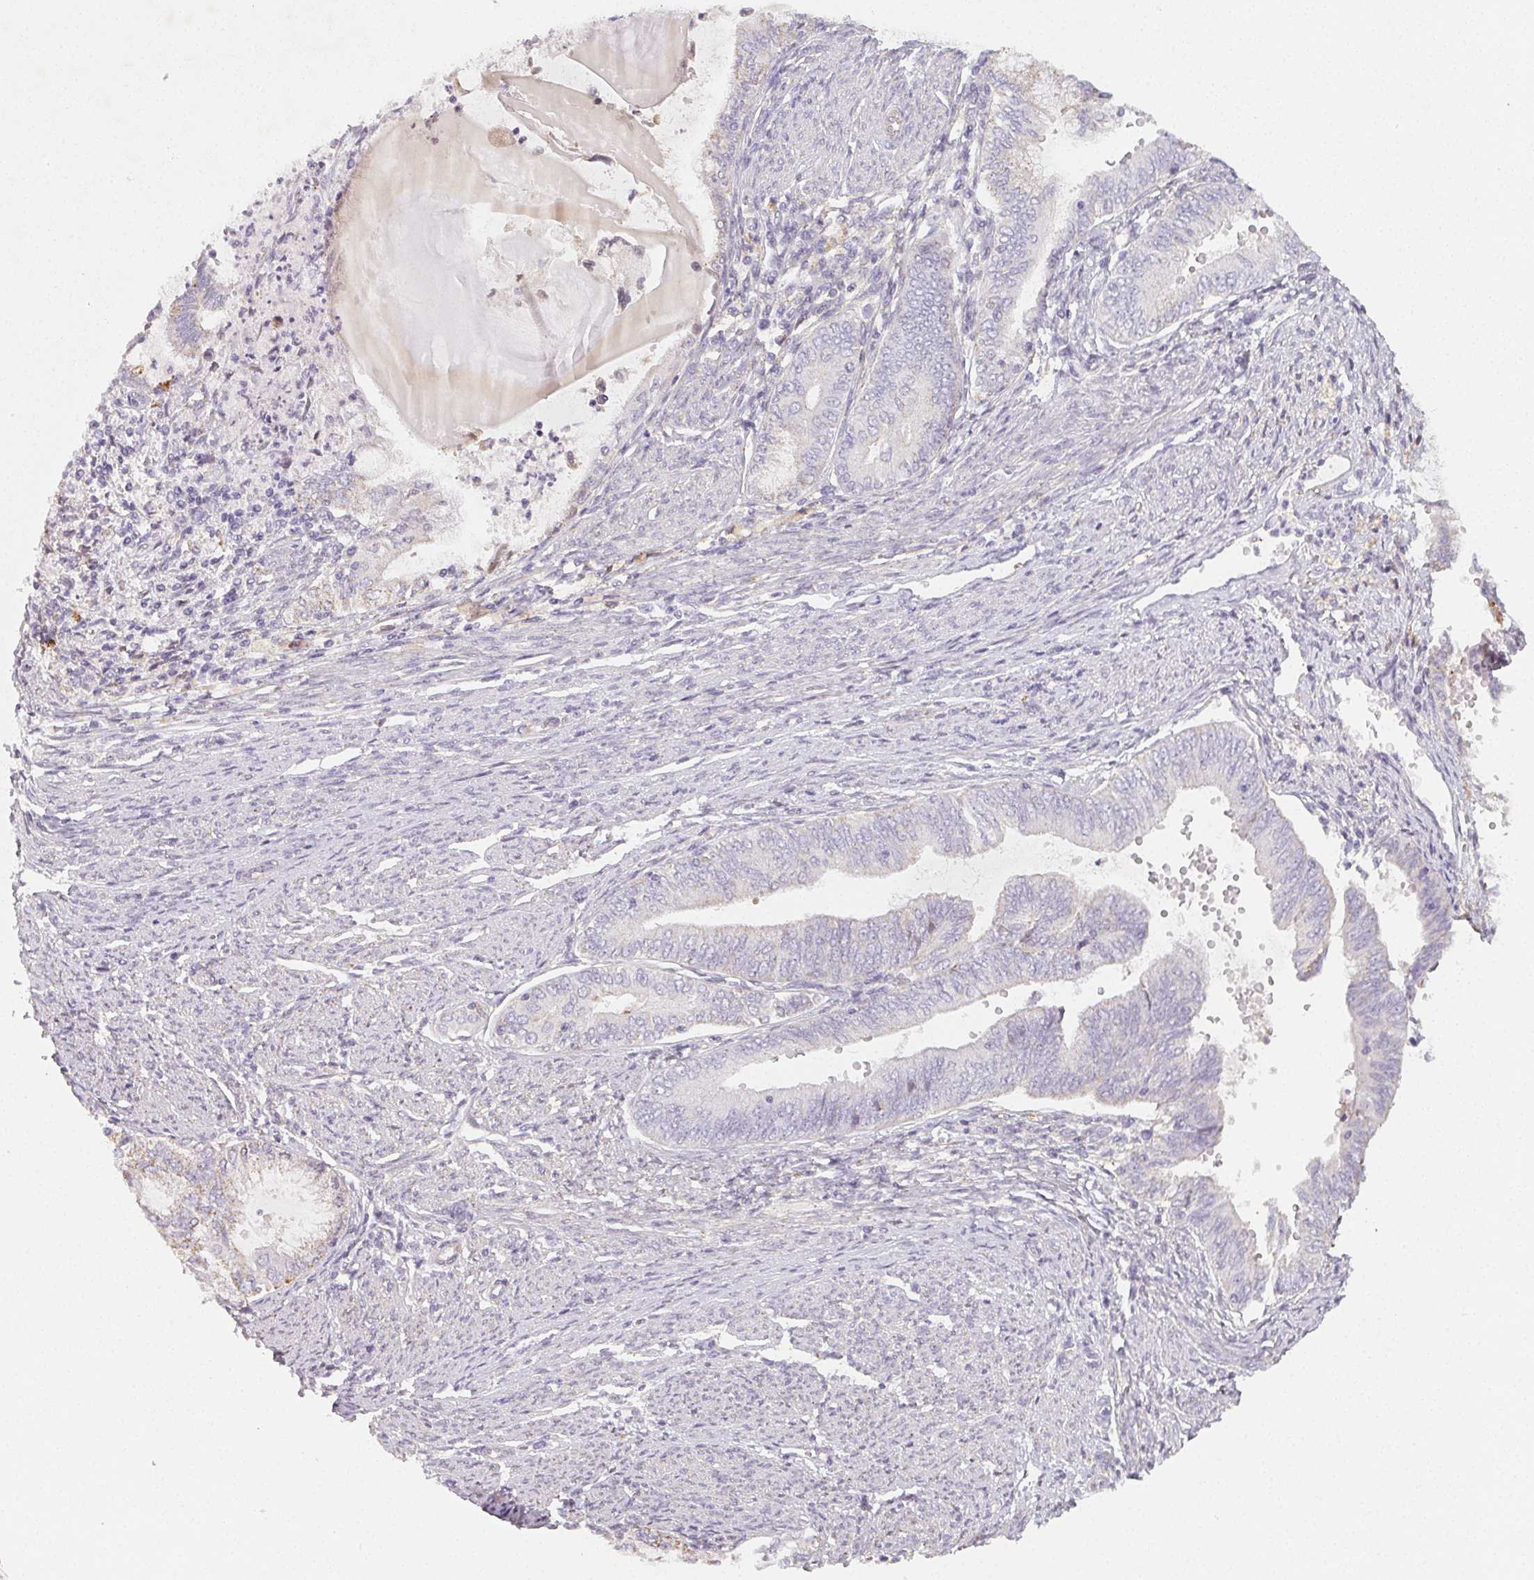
{"staining": {"intensity": "negative", "quantity": "none", "location": "none"}, "tissue": "endometrial cancer", "cell_type": "Tumor cells", "image_type": "cancer", "snomed": [{"axis": "morphology", "description": "Adenocarcinoma, NOS"}, {"axis": "topography", "description": "Endometrium"}], "caption": "Endometrial cancer (adenocarcinoma) was stained to show a protein in brown. There is no significant expression in tumor cells. (Brightfield microscopy of DAB (3,3'-diaminobenzidine) IHC at high magnification).", "gene": "LRRC23", "patient": {"sex": "female", "age": 79}}